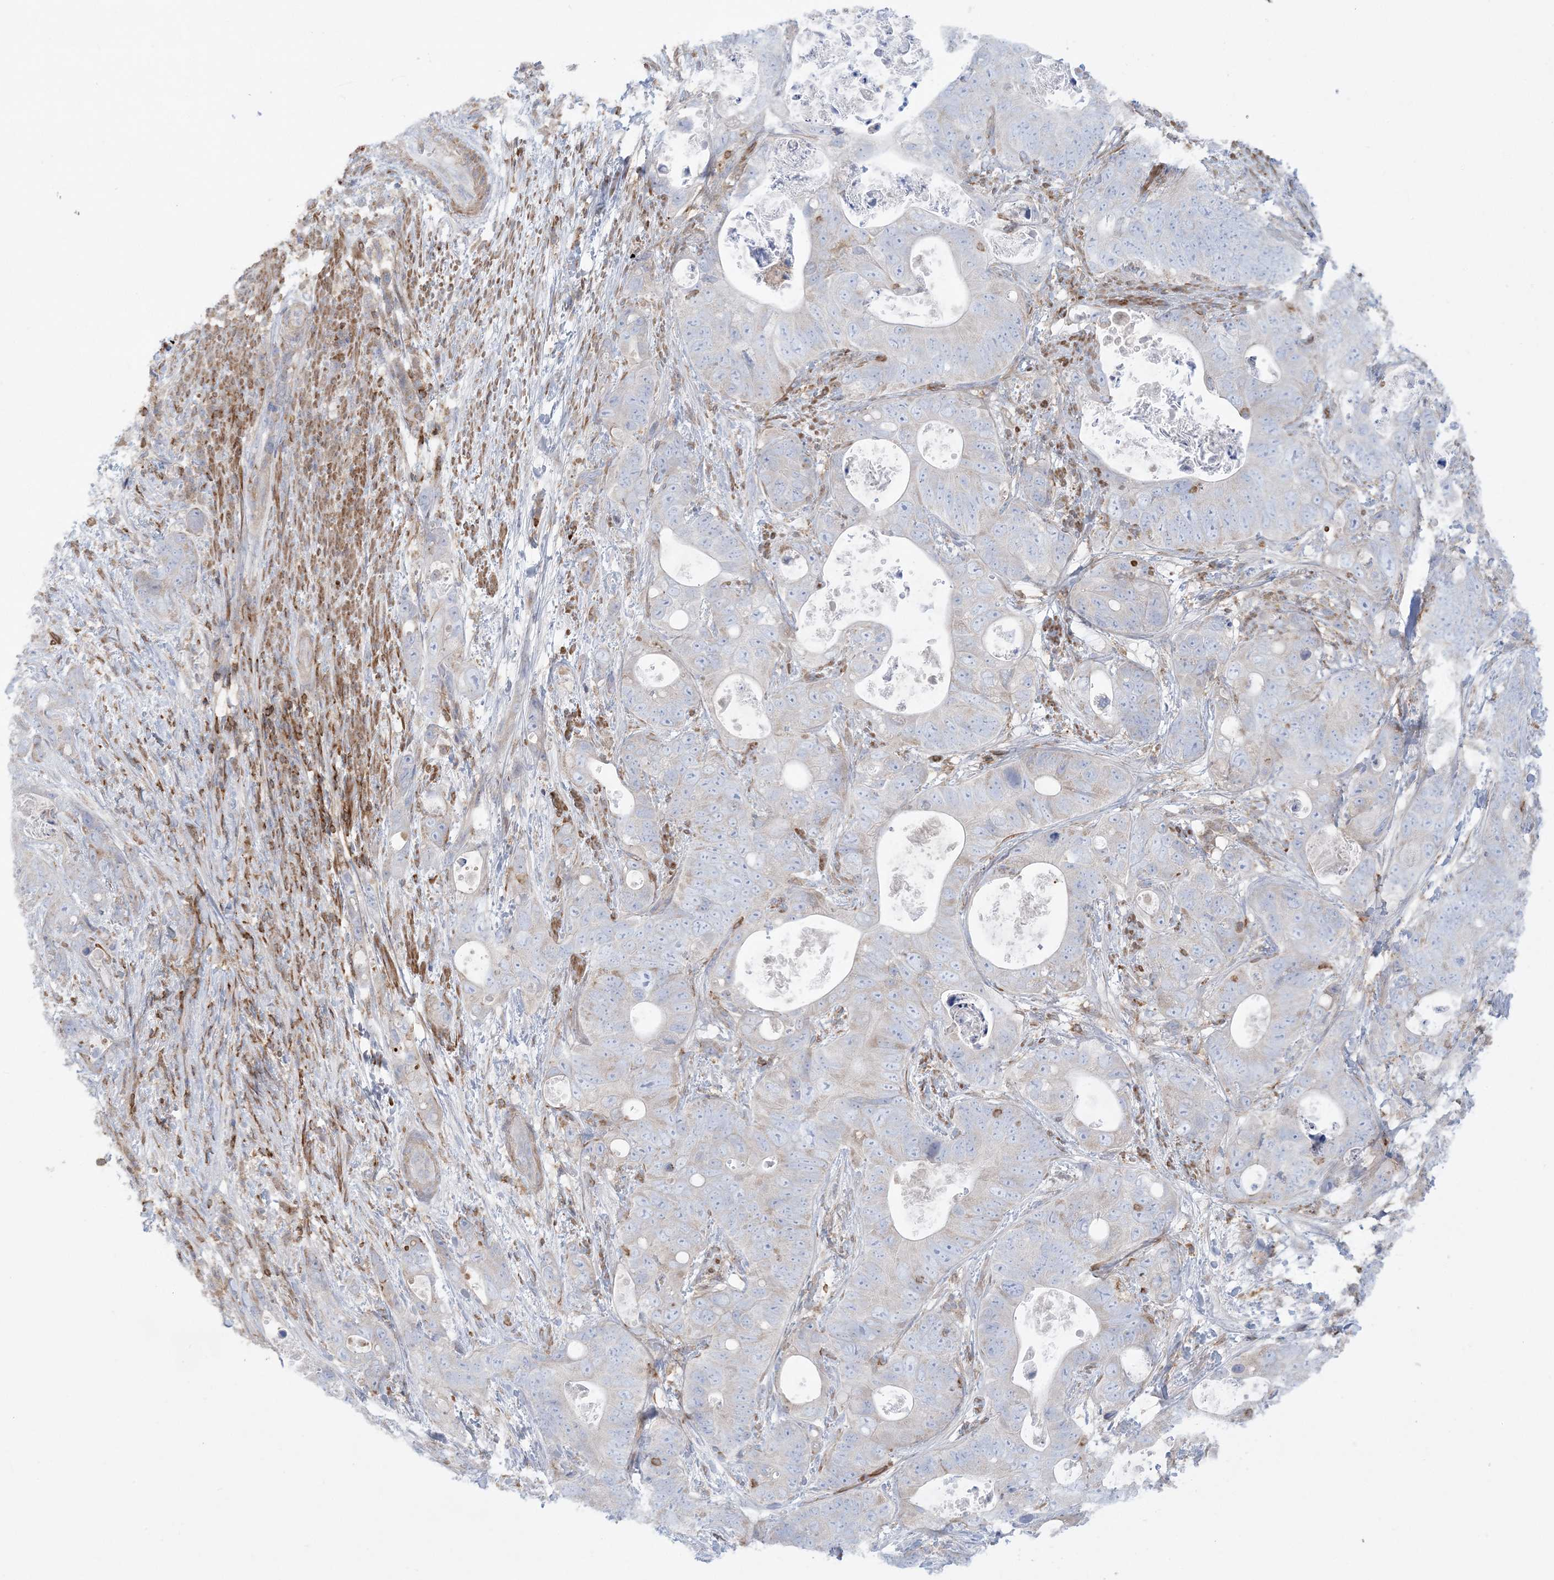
{"staining": {"intensity": "negative", "quantity": "none", "location": "none"}, "tissue": "stomach cancer", "cell_type": "Tumor cells", "image_type": "cancer", "snomed": [{"axis": "morphology", "description": "Adenocarcinoma, NOS"}, {"axis": "topography", "description": "Stomach"}], "caption": "Immunohistochemistry image of neoplastic tissue: human stomach cancer stained with DAB (3,3'-diaminobenzidine) shows no significant protein positivity in tumor cells. The staining was performed using DAB to visualize the protein expression in brown, while the nuclei were stained in blue with hematoxylin (Magnification: 20x).", "gene": "ARHGAP30", "patient": {"sex": "female", "age": 89}}